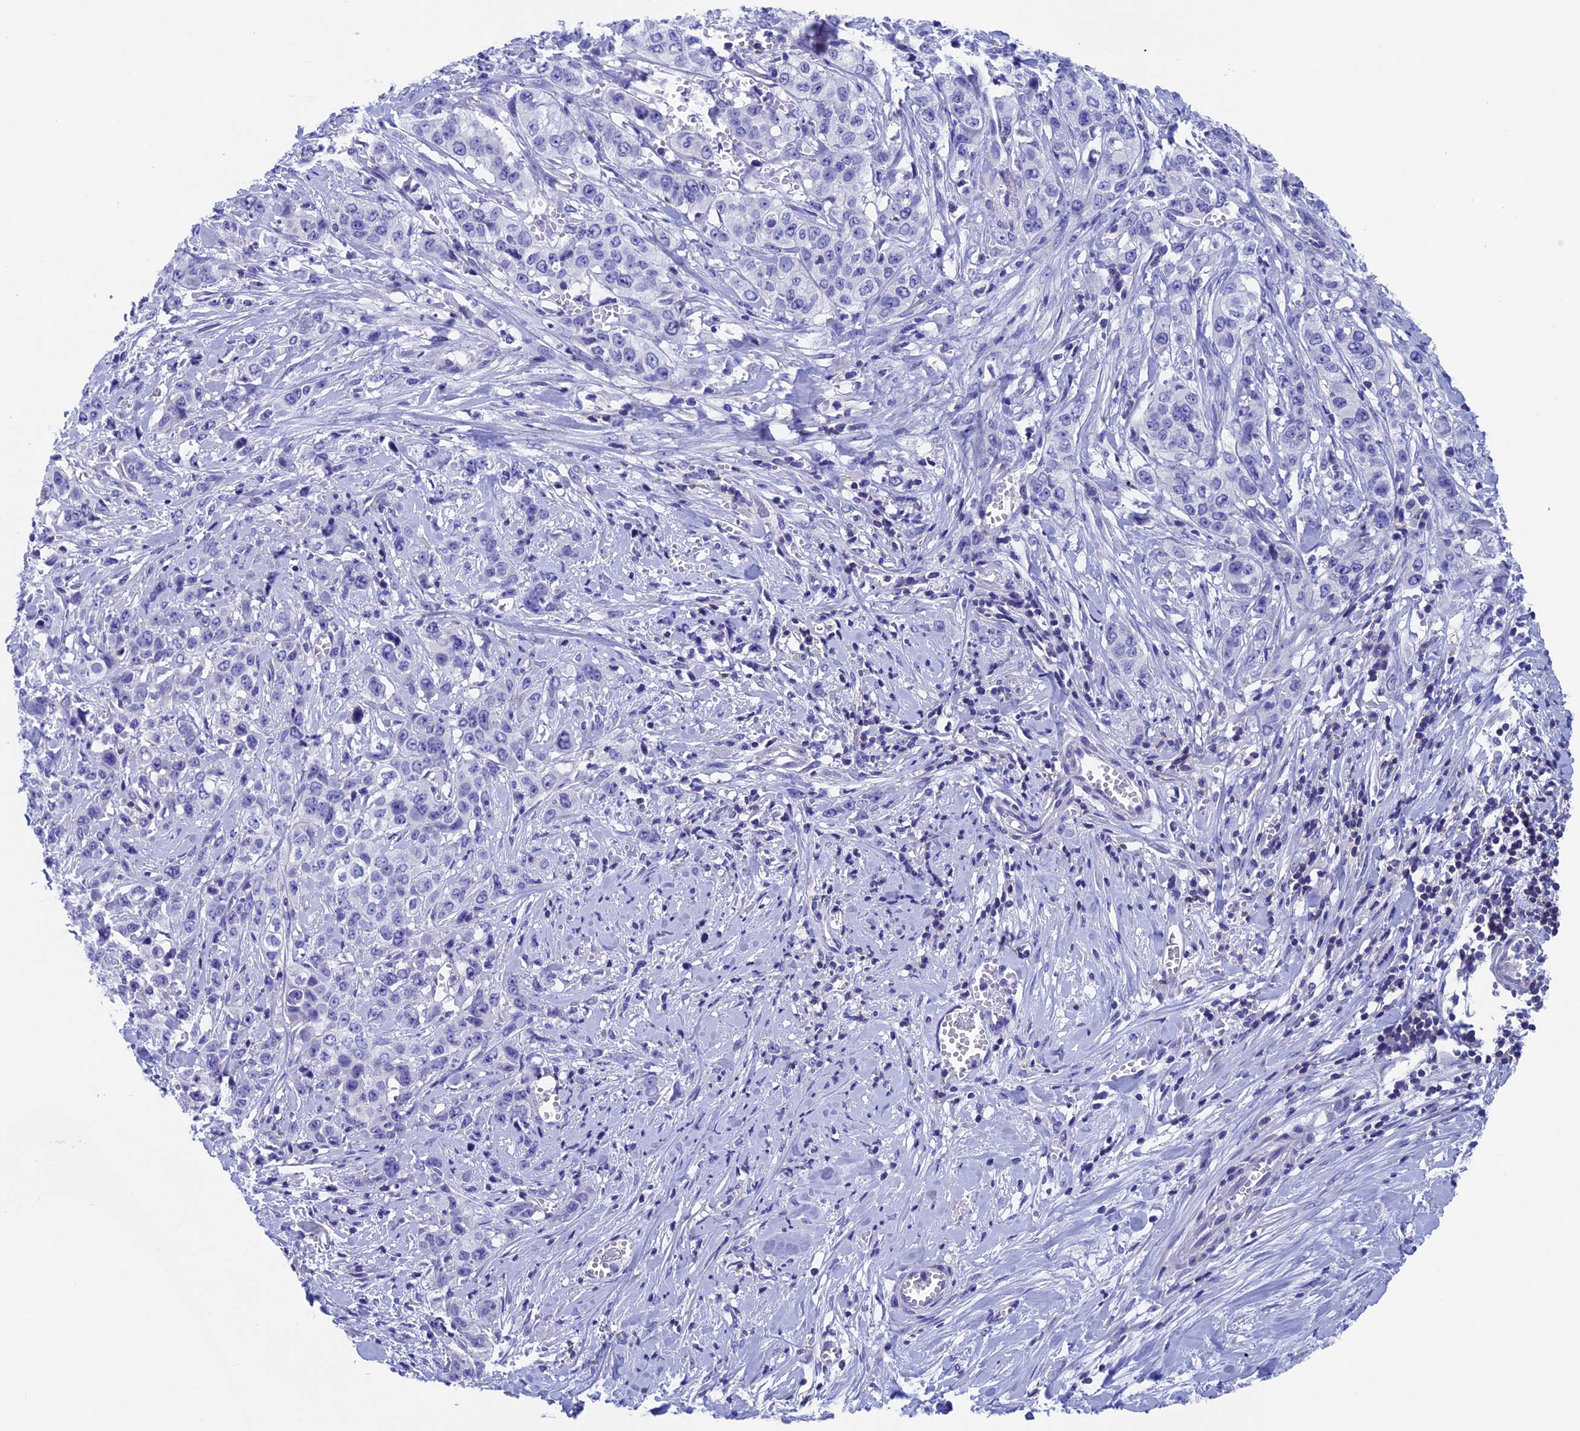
{"staining": {"intensity": "negative", "quantity": "none", "location": "none"}, "tissue": "stomach cancer", "cell_type": "Tumor cells", "image_type": "cancer", "snomed": [{"axis": "morphology", "description": "Adenocarcinoma, NOS"}, {"axis": "topography", "description": "Stomach, upper"}], "caption": "Tumor cells are negative for brown protein staining in stomach adenocarcinoma.", "gene": "SEPTIN1", "patient": {"sex": "male", "age": 62}}